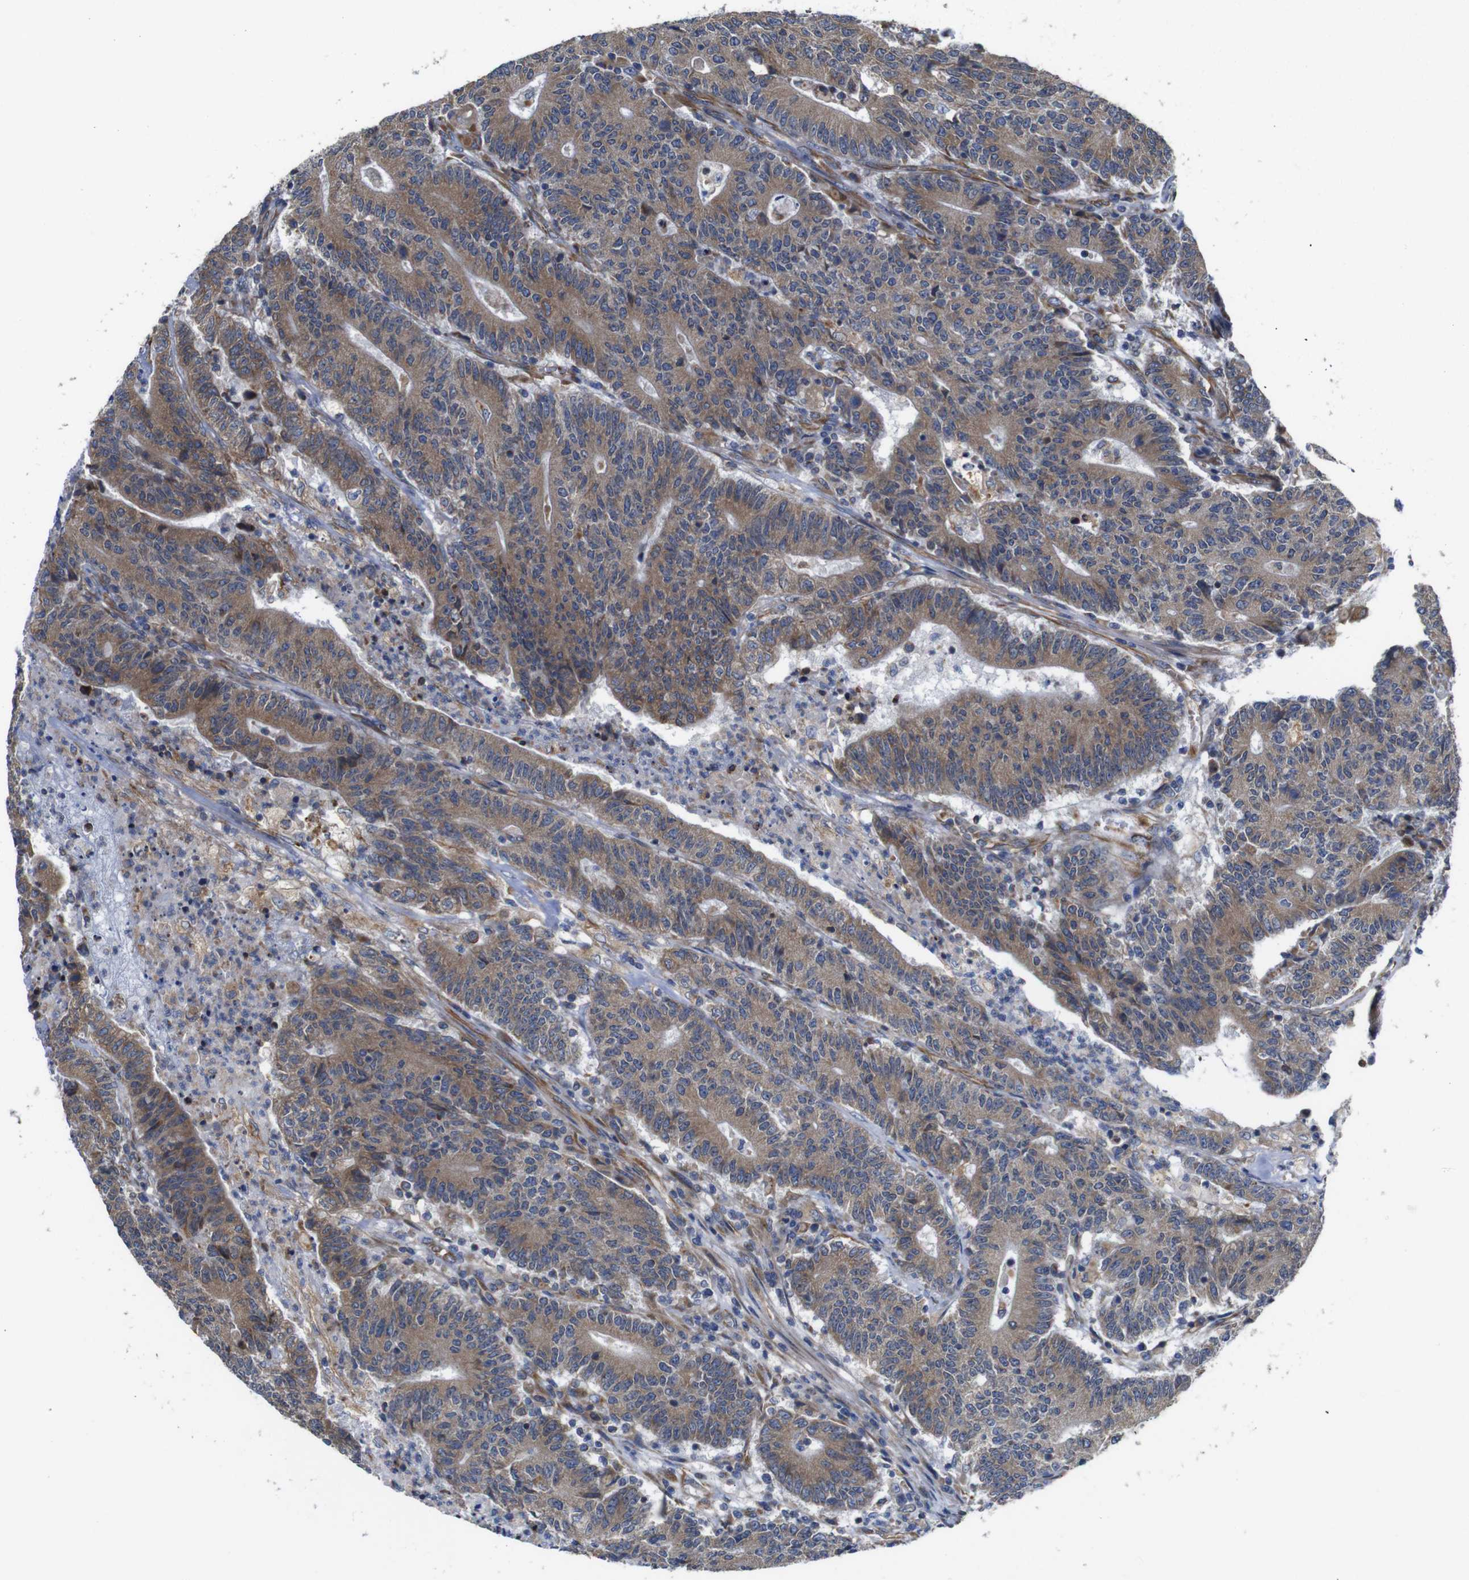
{"staining": {"intensity": "moderate", "quantity": ">75%", "location": "cytoplasmic/membranous"}, "tissue": "colorectal cancer", "cell_type": "Tumor cells", "image_type": "cancer", "snomed": [{"axis": "morphology", "description": "Normal tissue, NOS"}, {"axis": "morphology", "description": "Adenocarcinoma, NOS"}, {"axis": "topography", "description": "Colon"}], "caption": "This is a micrograph of IHC staining of colorectal adenocarcinoma, which shows moderate staining in the cytoplasmic/membranous of tumor cells.", "gene": "POMK", "patient": {"sex": "female", "age": 75}}